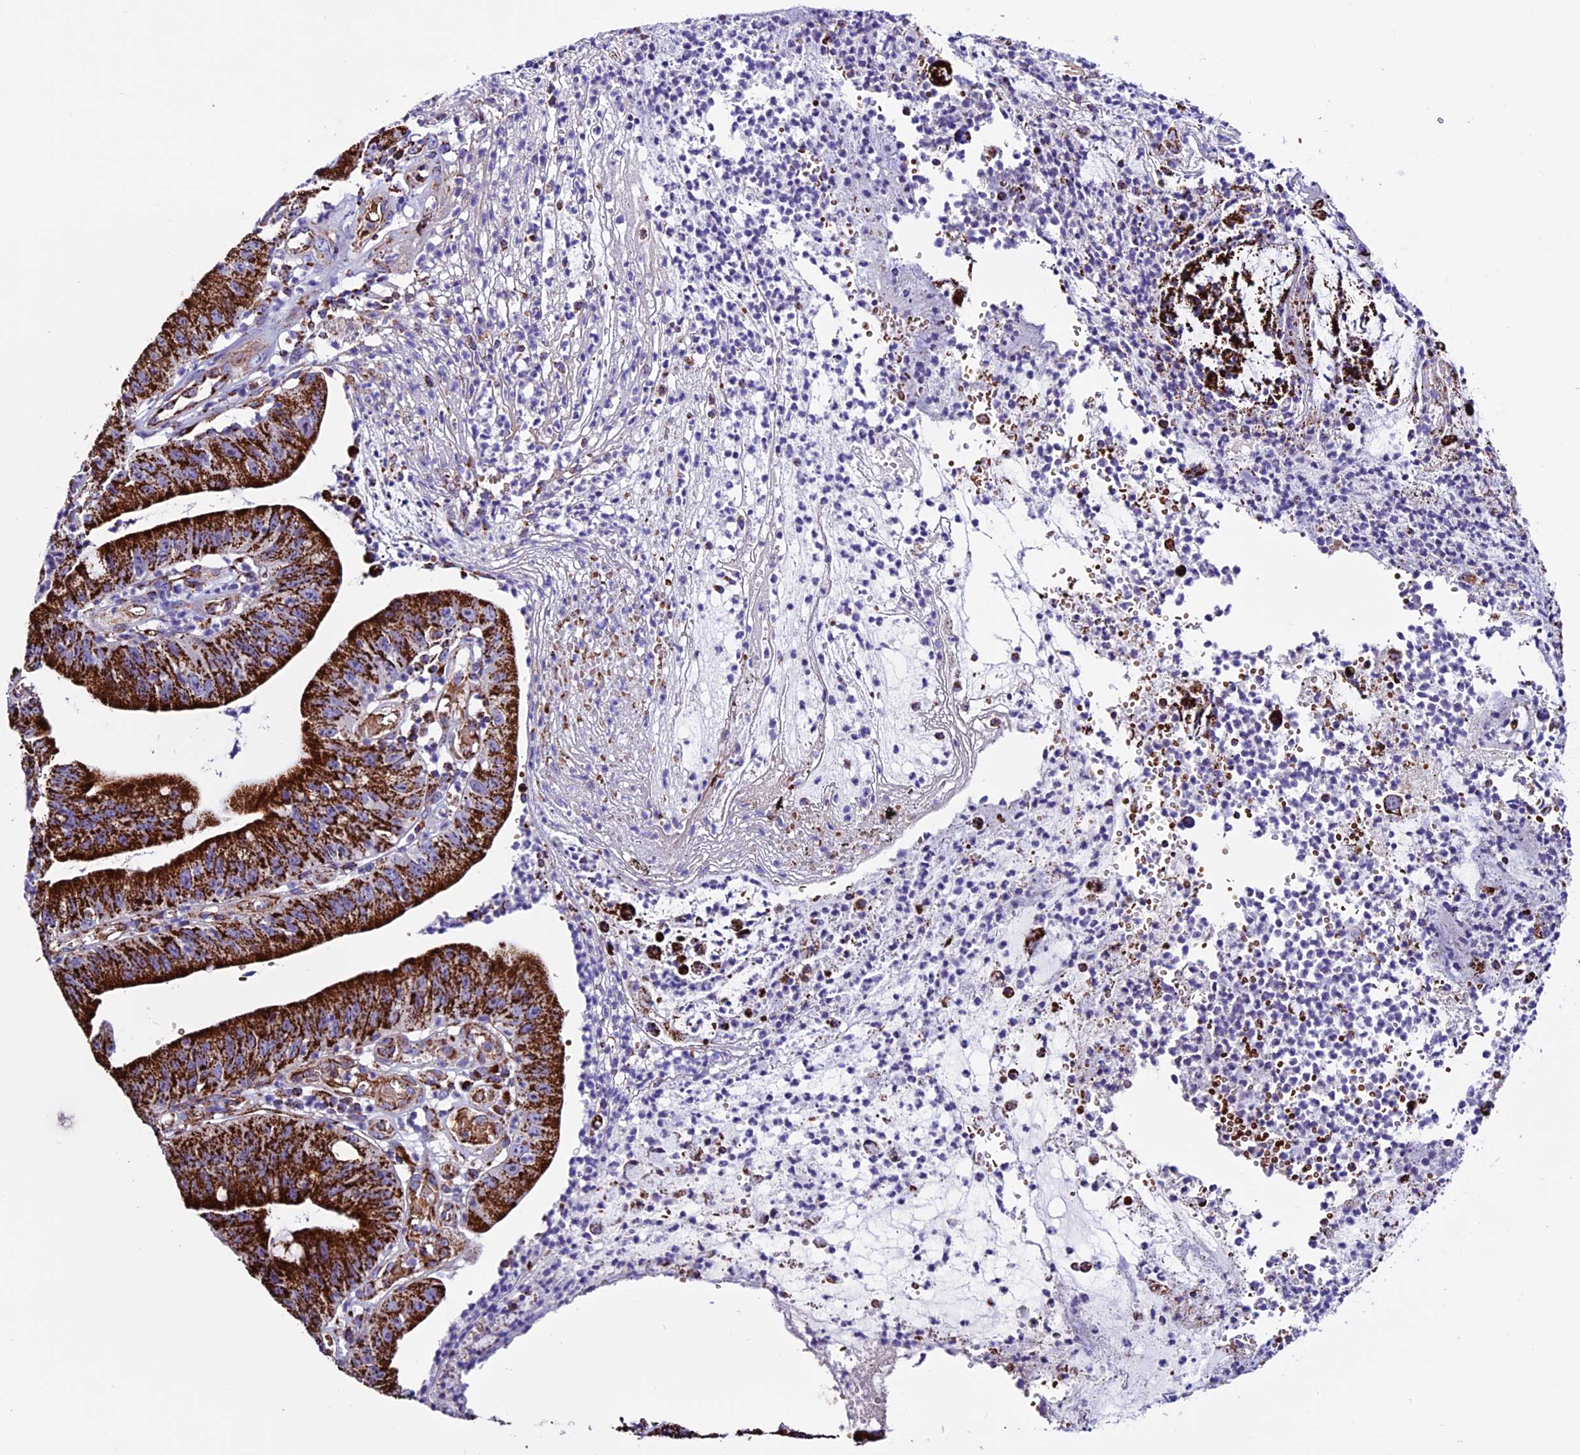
{"staining": {"intensity": "strong", "quantity": ">75%", "location": "cytoplasmic/membranous"}, "tissue": "stomach cancer", "cell_type": "Tumor cells", "image_type": "cancer", "snomed": [{"axis": "morphology", "description": "Adenocarcinoma, NOS"}, {"axis": "topography", "description": "Stomach"}], "caption": "The photomicrograph exhibits staining of adenocarcinoma (stomach), revealing strong cytoplasmic/membranous protein expression (brown color) within tumor cells. (brown staining indicates protein expression, while blue staining denotes nuclei).", "gene": "CX3CL1", "patient": {"sex": "male", "age": 59}}